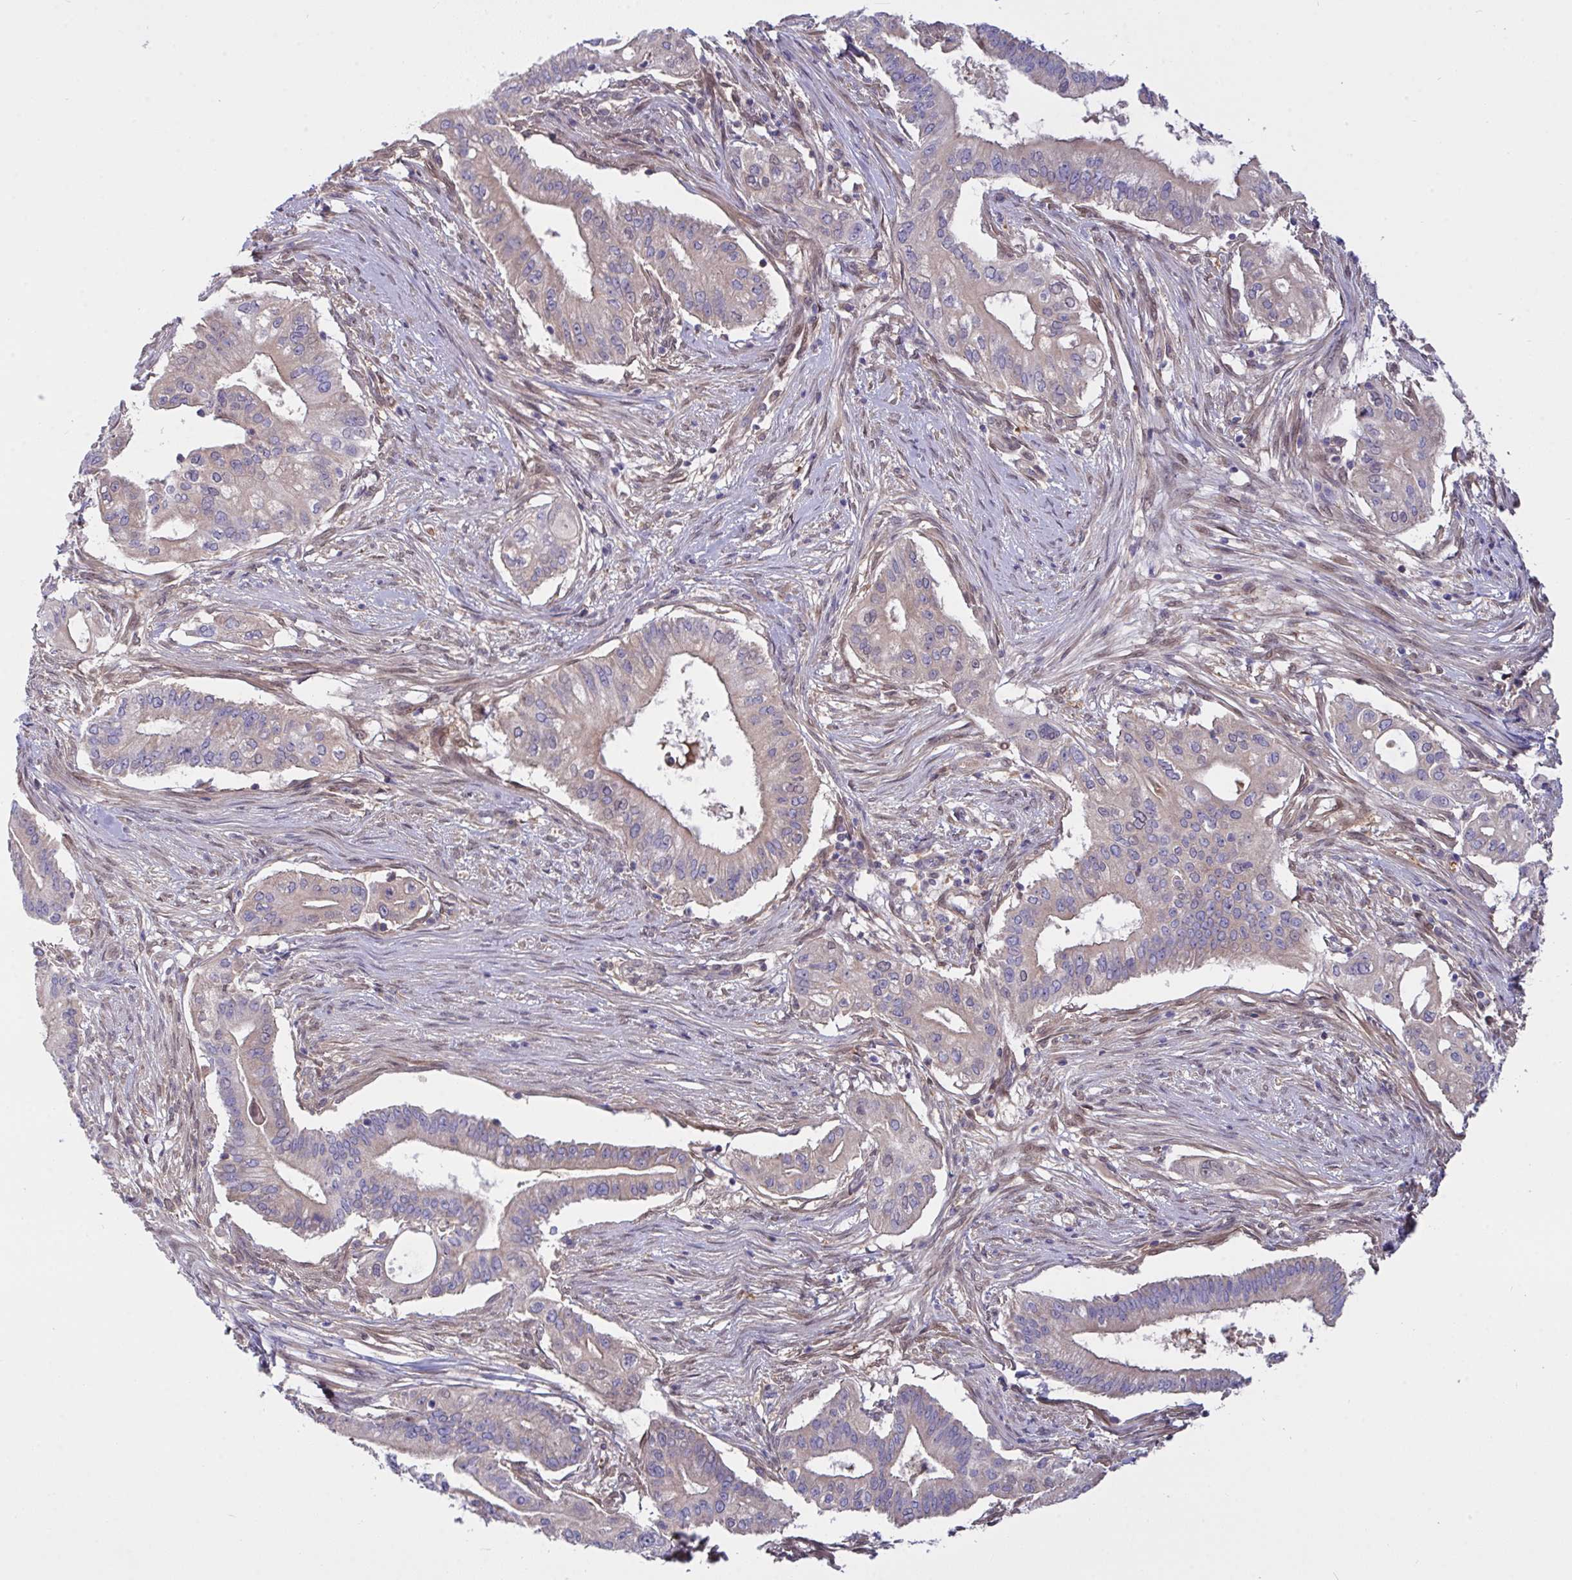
{"staining": {"intensity": "weak", "quantity": "25%-75%", "location": "cytoplasmic/membranous"}, "tissue": "pancreatic cancer", "cell_type": "Tumor cells", "image_type": "cancer", "snomed": [{"axis": "morphology", "description": "Adenocarcinoma, NOS"}, {"axis": "topography", "description": "Pancreas"}], "caption": "High-magnification brightfield microscopy of pancreatic cancer (adenocarcinoma) stained with DAB (3,3'-diaminobenzidine) (brown) and counterstained with hematoxylin (blue). tumor cells exhibit weak cytoplasmic/membranous positivity is appreciated in about25%-75% of cells. (DAB IHC with brightfield microscopy, high magnification).", "gene": "L3HYPDH", "patient": {"sex": "female", "age": 68}}